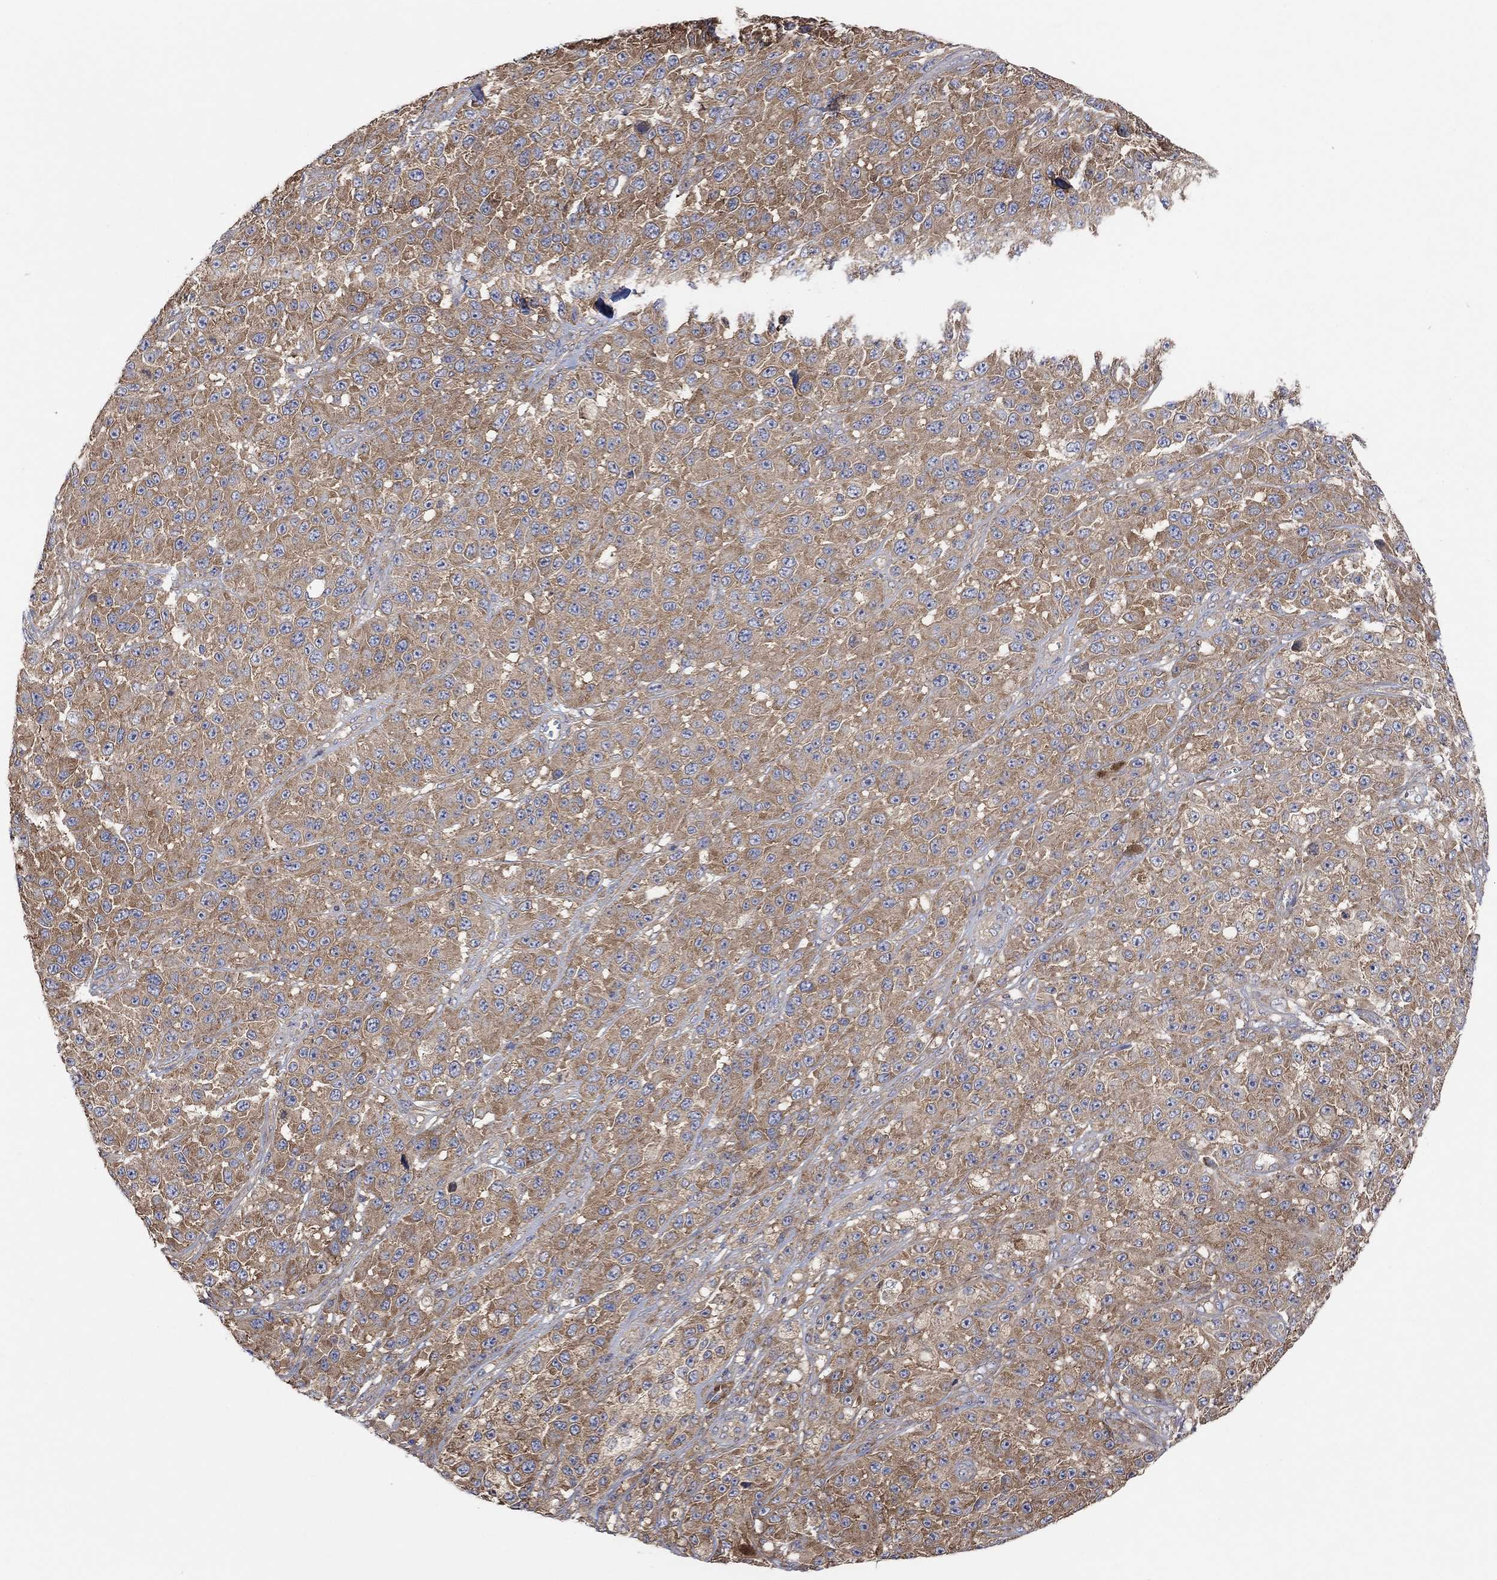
{"staining": {"intensity": "weak", "quantity": ">75%", "location": "cytoplasmic/membranous"}, "tissue": "melanoma", "cell_type": "Tumor cells", "image_type": "cancer", "snomed": [{"axis": "morphology", "description": "Malignant melanoma, NOS"}, {"axis": "topography", "description": "Skin"}], "caption": "Weak cytoplasmic/membranous positivity is appreciated in approximately >75% of tumor cells in melanoma.", "gene": "BLOC1S3", "patient": {"sex": "female", "age": 58}}